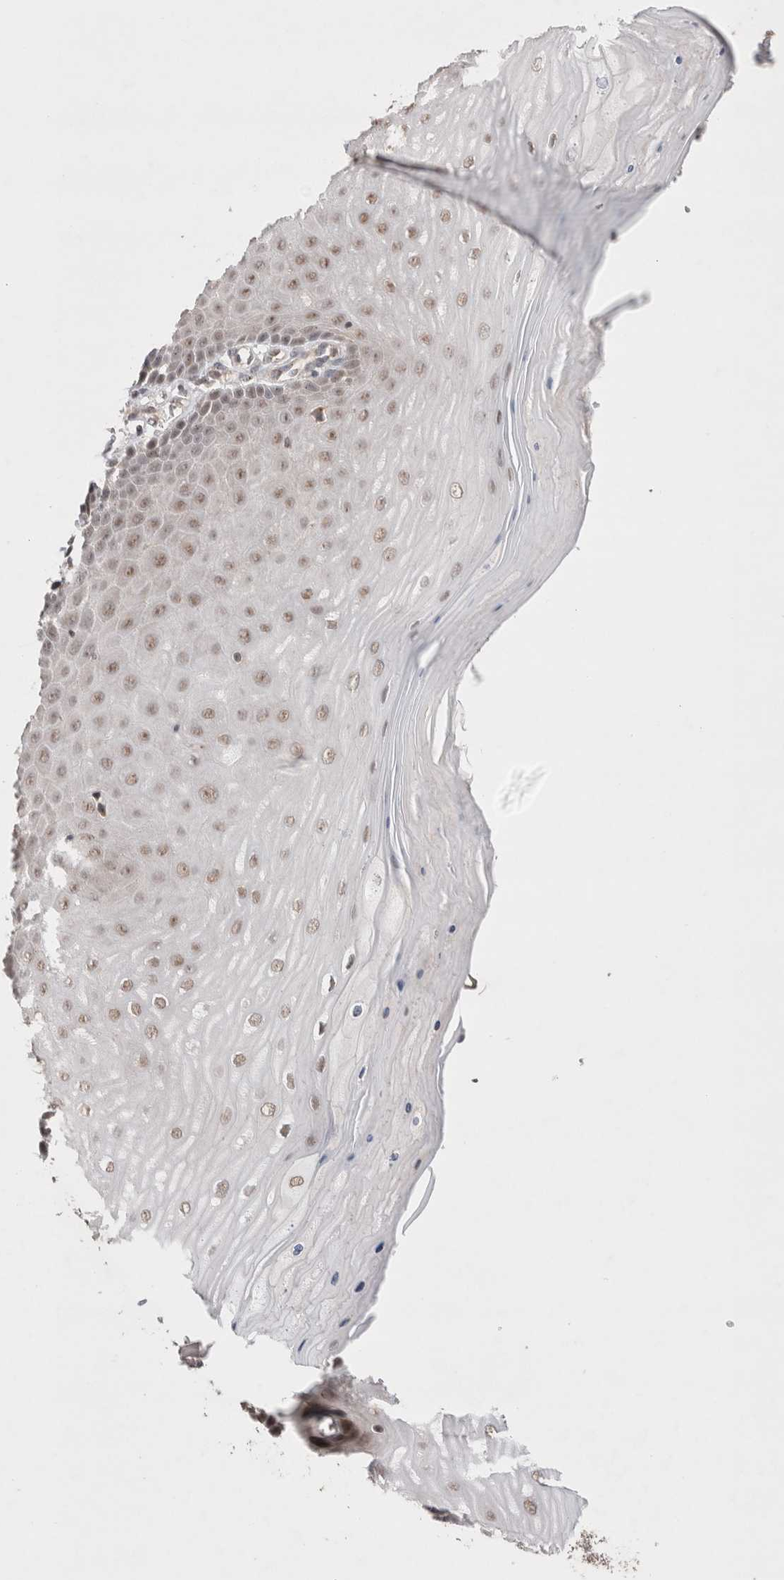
{"staining": {"intensity": "moderate", "quantity": ">75%", "location": "nuclear"}, "tissue": "cervix", "cell_type": "Glandular cells", "image_type": "normal", "snomed": [{"axis": "morphology", "description": "Normal tissue, NOS"}, {"axis": "topography", "description": "Cervix"}], "caption": "DAB (3,3'-diaminobenzidine) immunohistochemical staining of normal cervix displays moderate nuclear protein staining in approximately >75% of glandular cells.", "gene": "SLC29A1", "patient": {"sex": "female", "age": 55}}